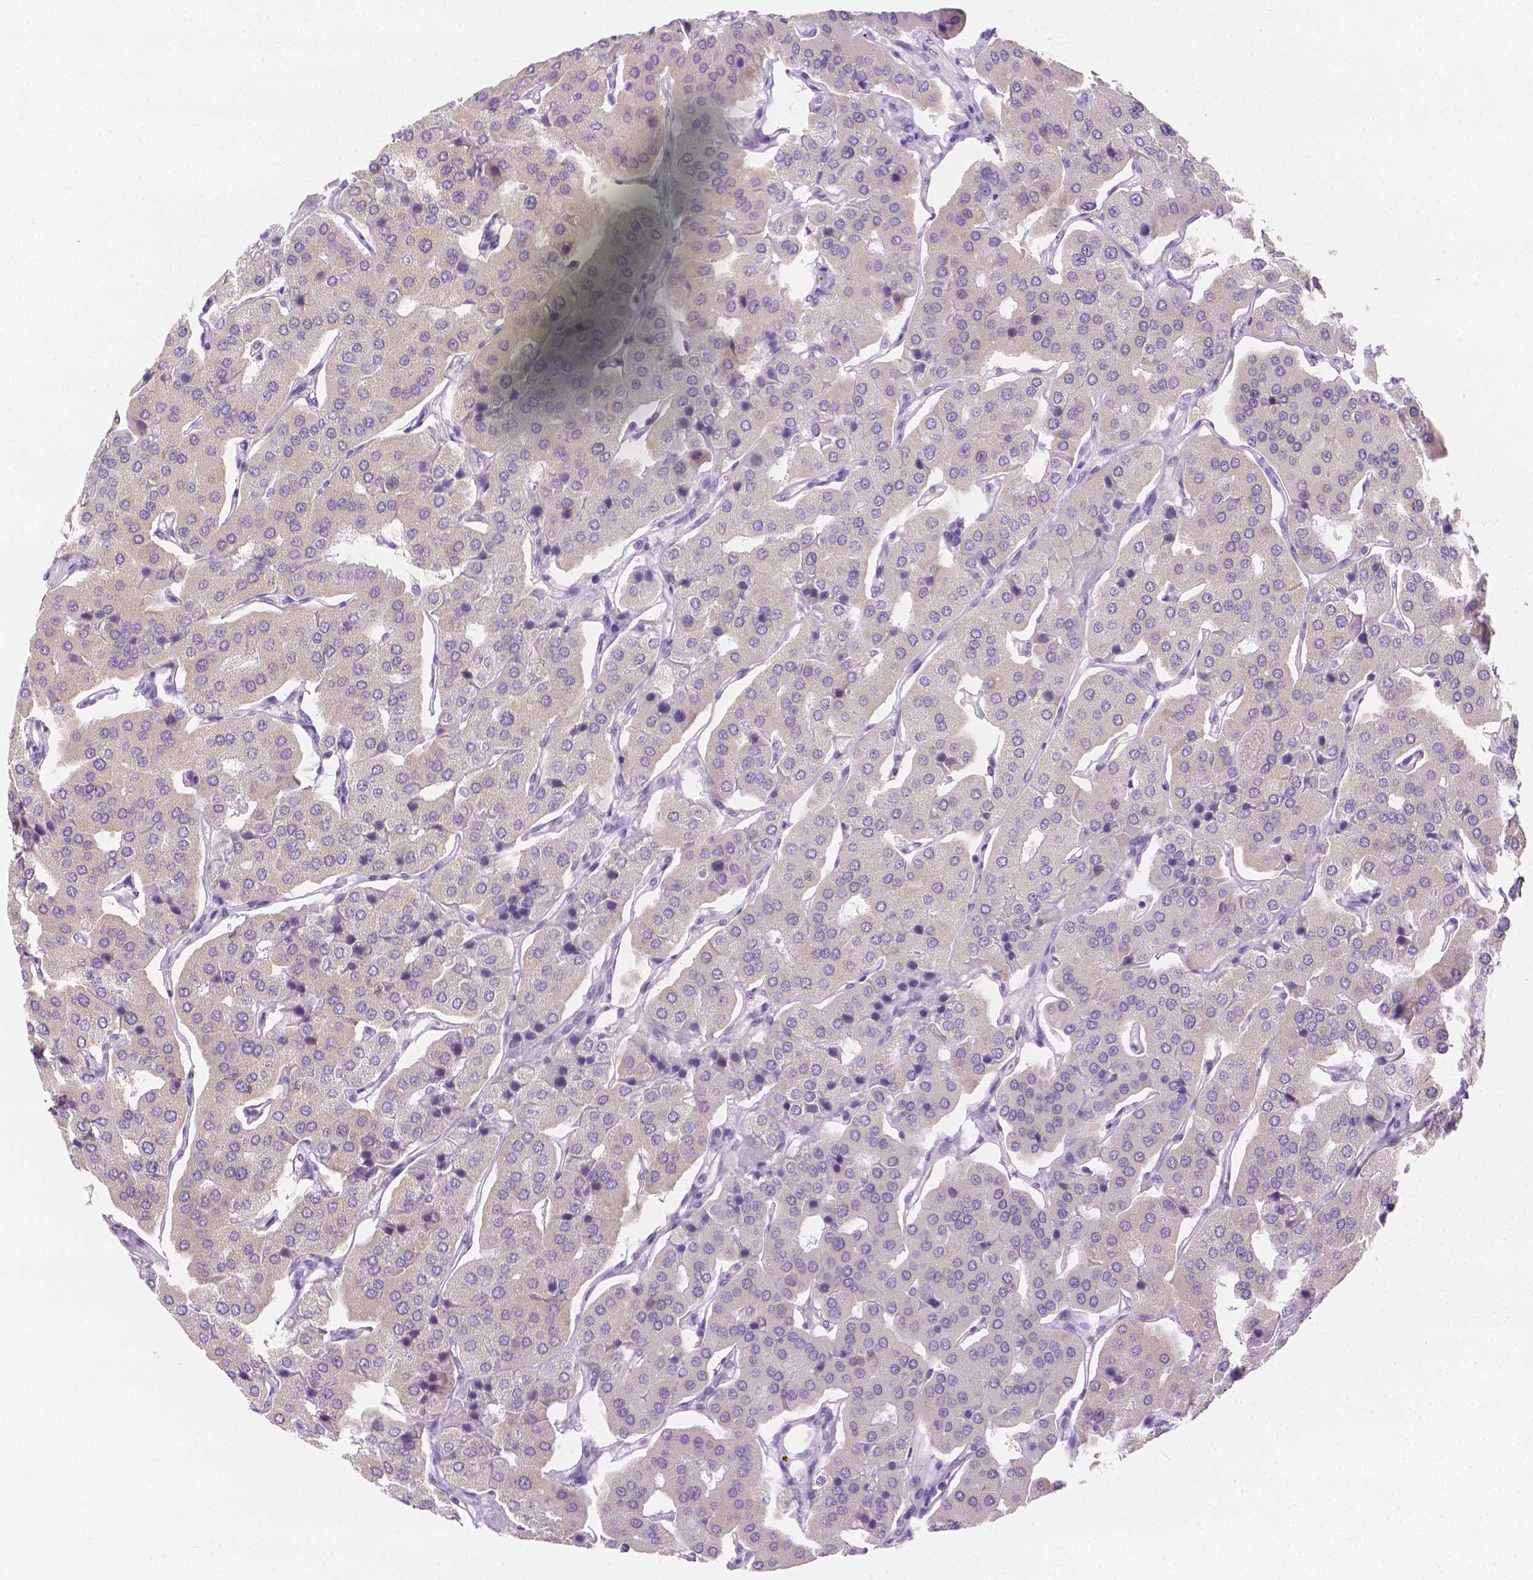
{"staining": {"intensity": "negative", "quantity": "none", "location": "none"}, "tissue": "parathyroid gland", "cell_type": "Glandular cells", "image_type": "normal", "snomed": [{"axis": "morphology", "description": "Normal tissue, NOS"}, {"axis": "morphology", "description": "Adenoma, NOS"}, {"axis": "topography", "description": "Parathyroid gland"}], "caption": "Human parathyroid gland stained for a protein using IHC shows no staining in glandular cells.", "gene": "SGTB", "patient": {"sex": "female", "age": 86}}